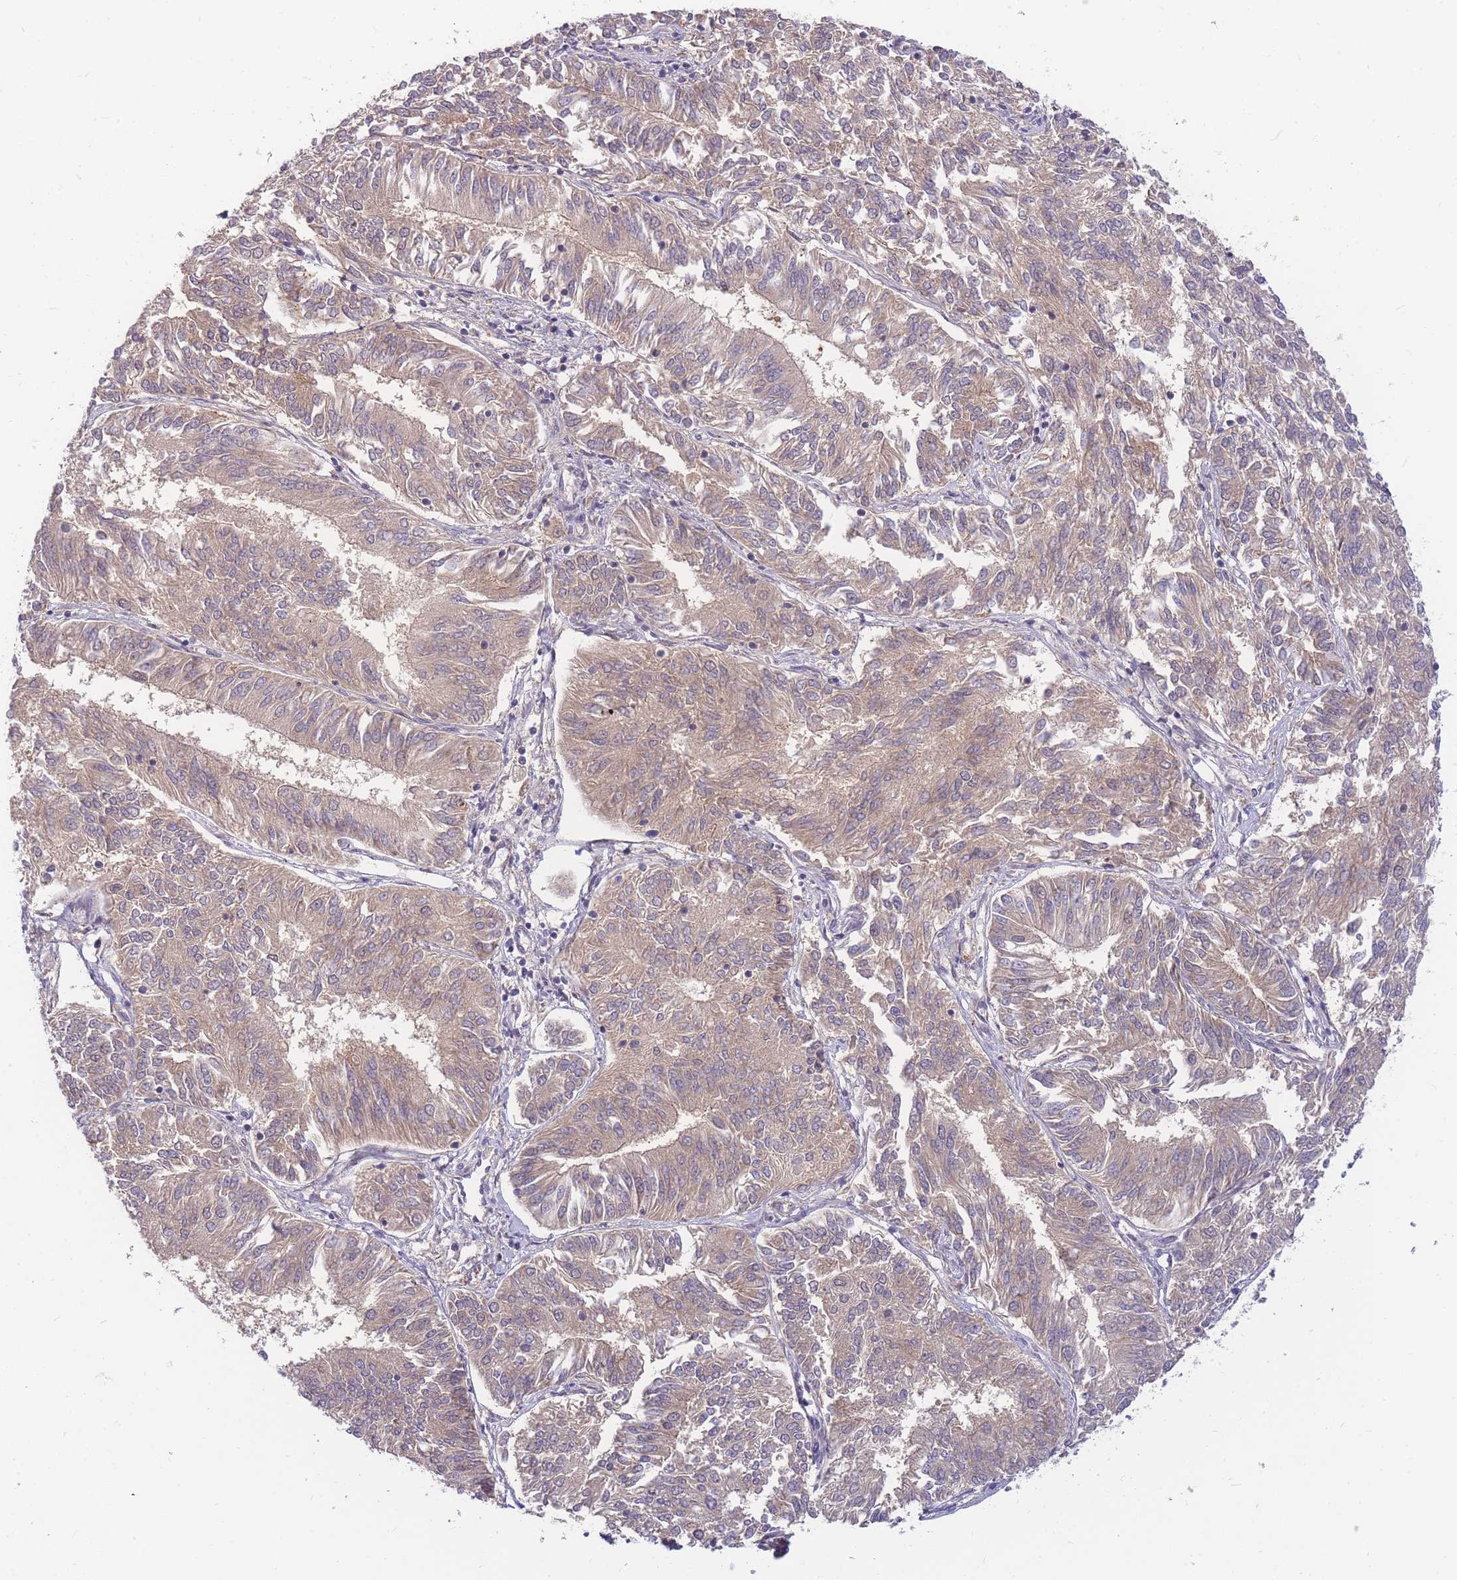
{"staining": {"intensity": "weak", "quantity": "25%-75%", "location": "cytoplasmic/membranous"}, "tissue": "endometrial cancer", "cell_type": "Tumor cells", "image_type": "cancer", "snomed": [{"axis": "morphology", "description": "Adenocarcinoma, NOS"}, {"axis": "topography", "description": "Endometrium"}], "caption": "A low amount of weak cytoplasmic/membranous positivity is identified in about 25%-75% of tumor cells in endometrial cancer (adenocarcinoma) tissue.", "gene": "ZNF577", "patient": {"sex": "female", "age": 58}}